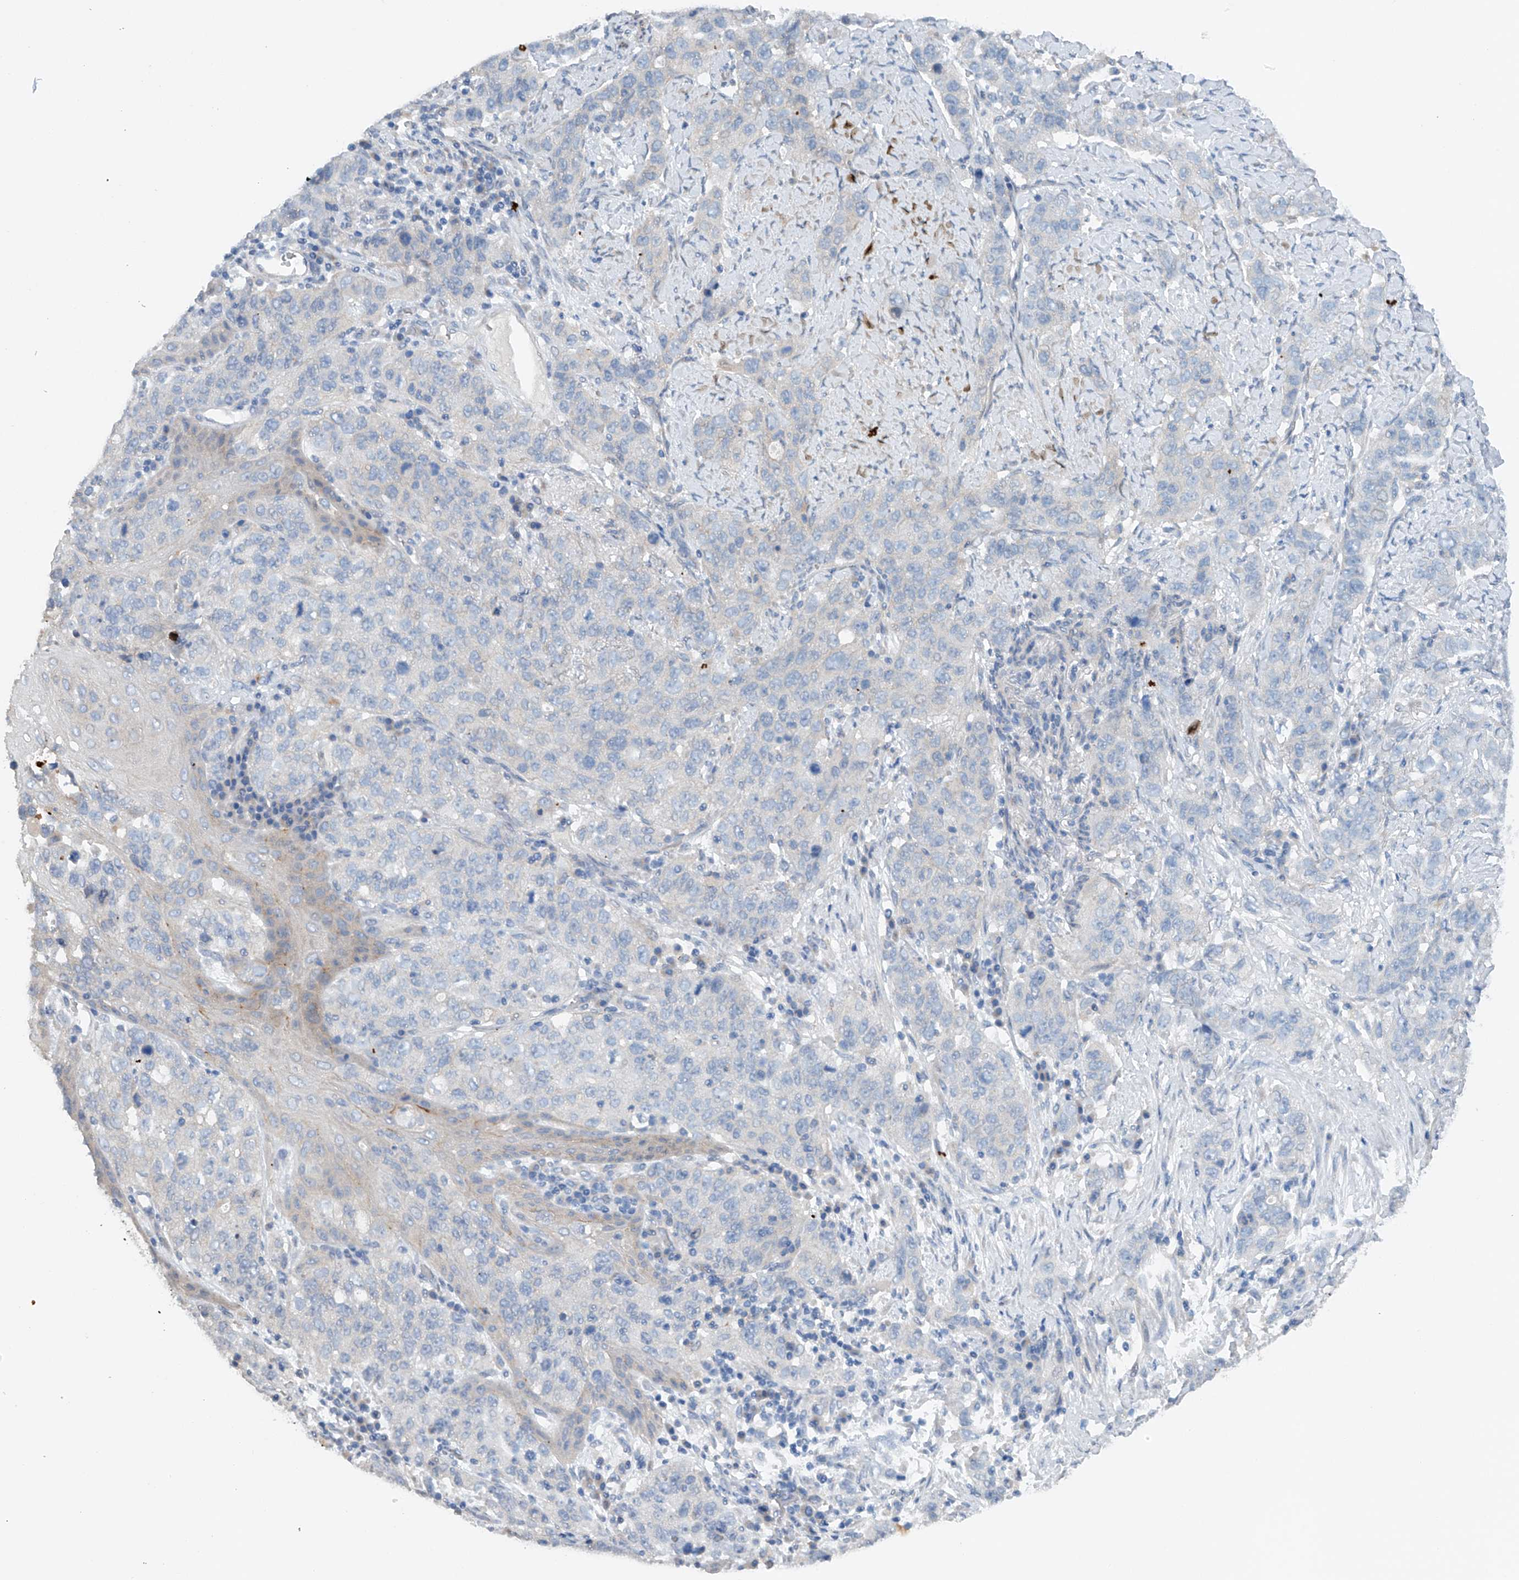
{"staining": {"intensity": "negative", "quantity": "none", "location": "none"}, "tissue": "stomach cancer", "cell_type": "Tumor cells", "image_type": "cancer", "snomed": [{"axis": "morphology", "description": "Adenocarcinoma, NOS"}, {"axis": "topography", "description": "Stomach"}], "caption": "Stomach cancer (adenocarcinoma) stained for a protein using IHC displays no positivity tumor cells.", "gene": "CEP85L", "patient": {"sex": "male", "age": 48}}